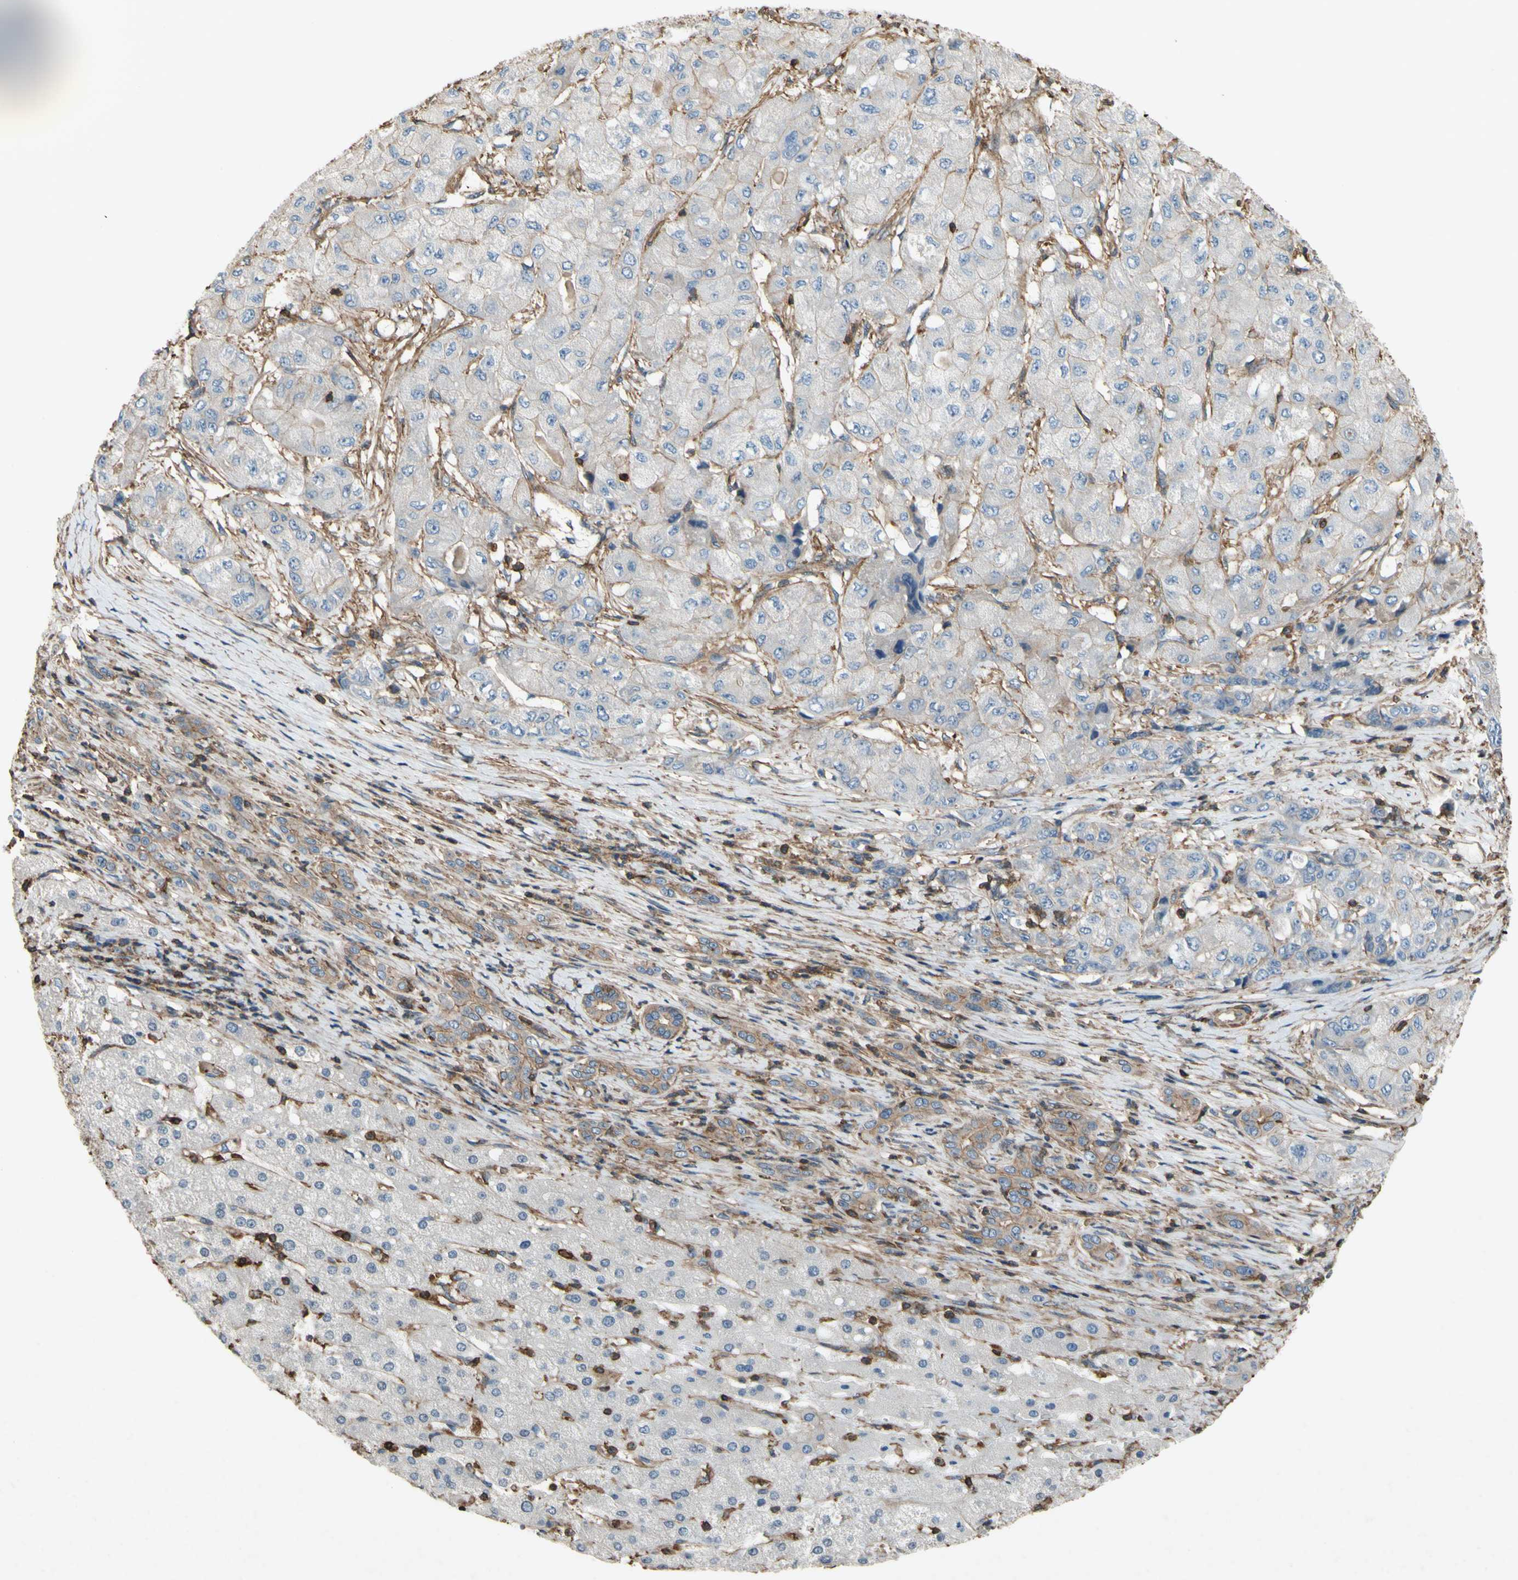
{"staining": {"intensity": "negative", "quantity": "none", "location": "none"}, "tissue": "liver cancer", "cell_type": "Tumor cells", "image_type": "cancer", "snomed": [{"axis": "morphology", "description": "Carcinoma, Hepatocellular, NOS"}, {"axis": "topography", "description": "Liver"}], "caption": "Tumor cells show no significant expression in liver cancer (hepatocellular carcinoma).", "gene": "ADD3", "patient": {"sex": "male", "age": 80}}